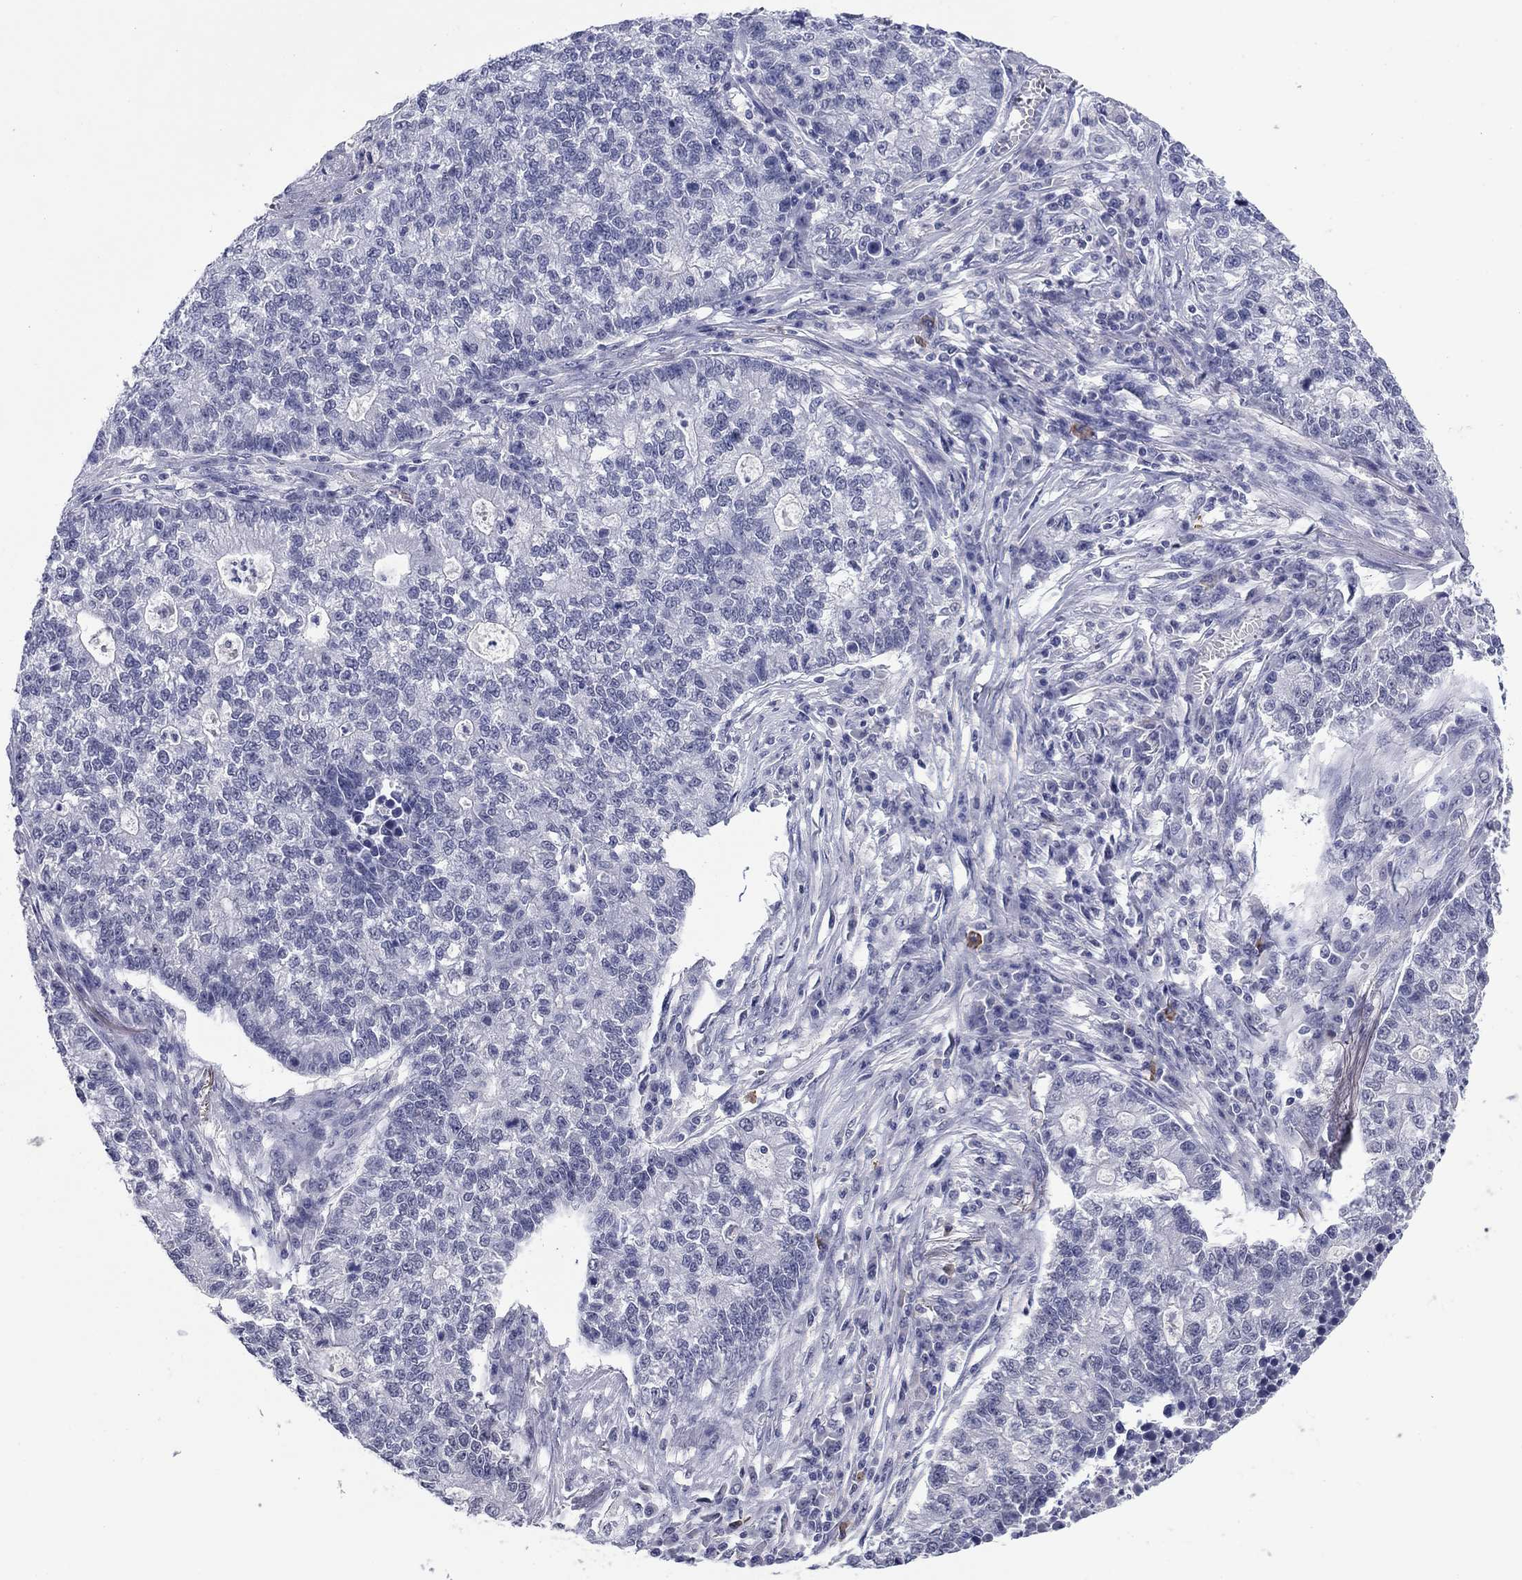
{"staining": {"intensity": "negative", "quantity": "none", "location": "none"}, "tissue": "lung cancer", "cell_type": "Tumor cells", "image_type": "cancer", "snomed": [{"axis": "morphology", "description": "Adenocarcinoma, NOS"}, {"axis": "topography", "description": "Lung"}], "caption": "Protein analysis of lung cancer demonstrates no significant staining in tumor cells.", "gene": "HAO1", "patient": {"sex": "male", "age": 57}}